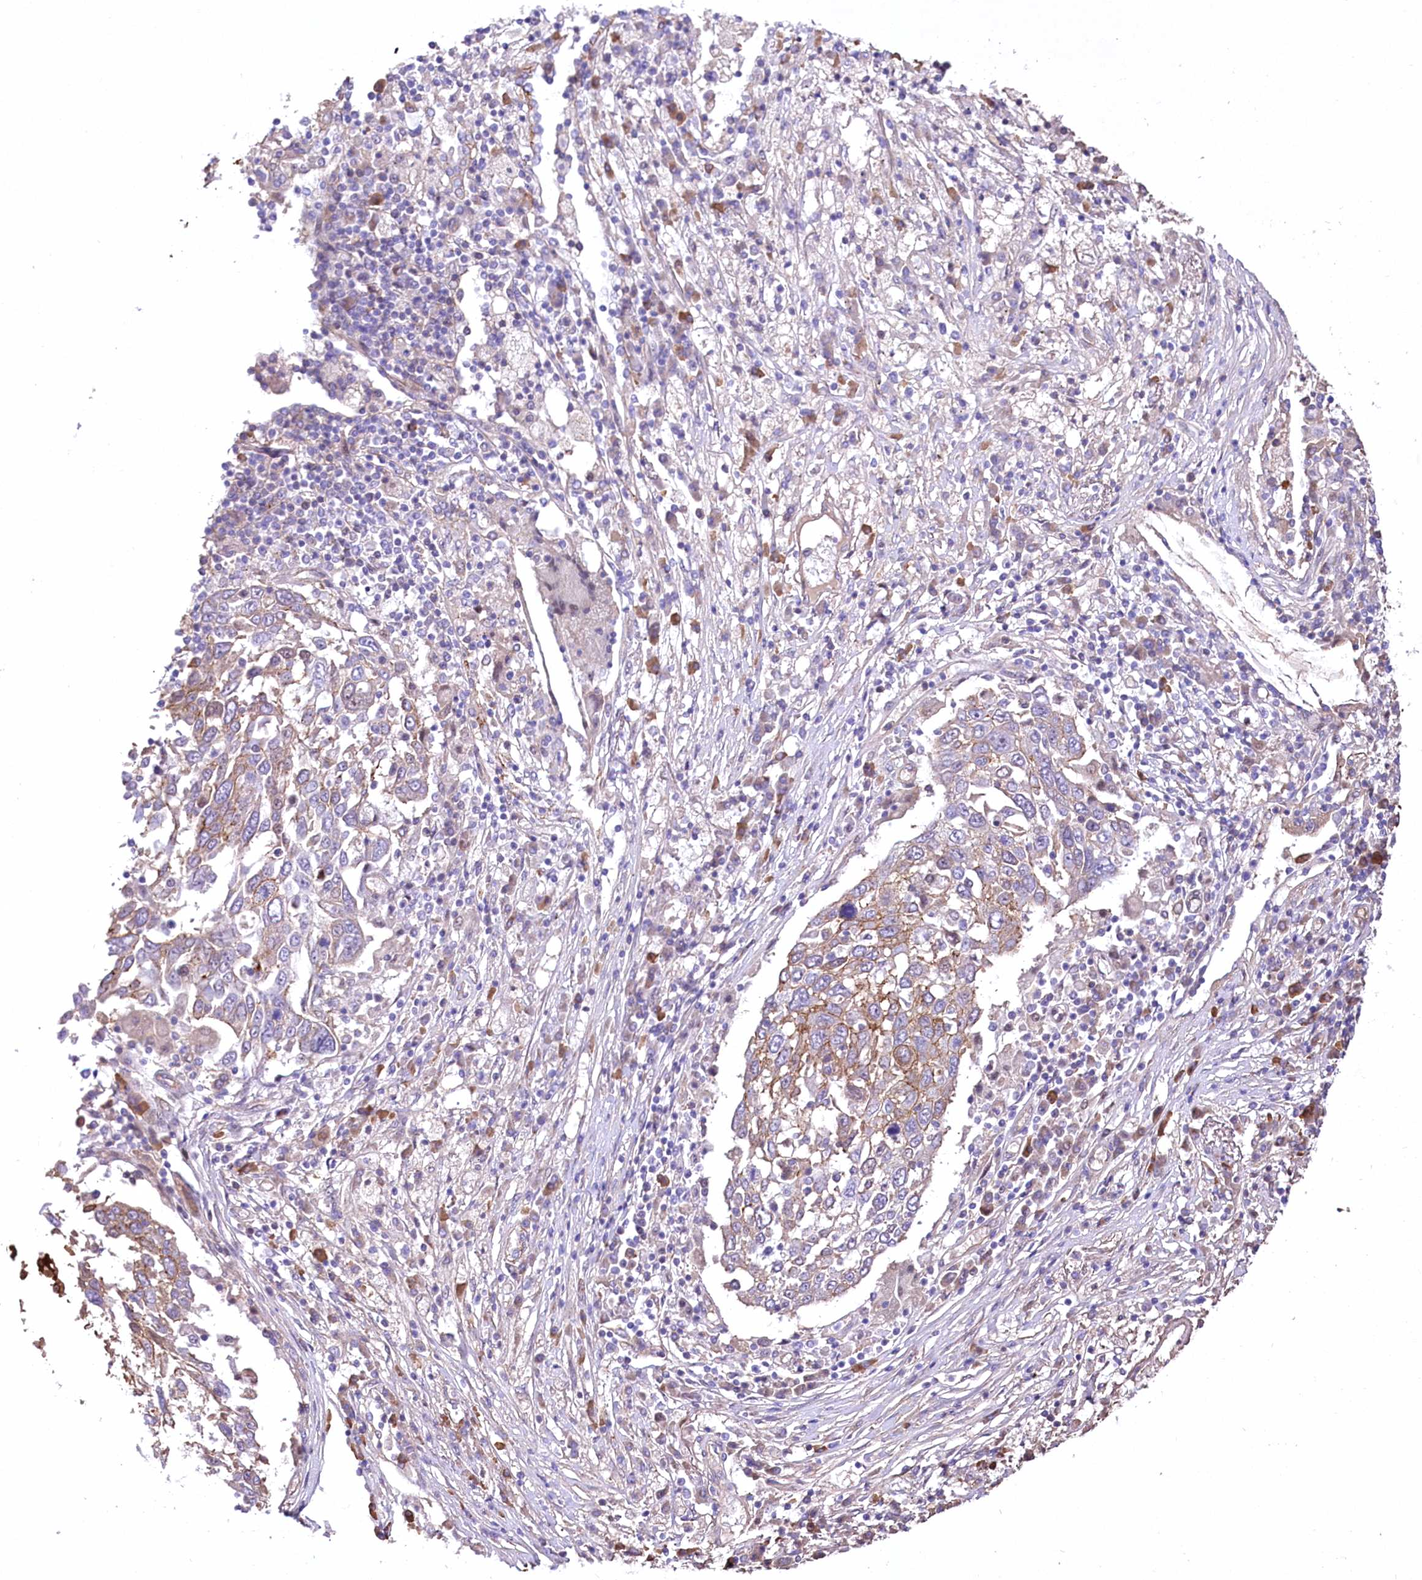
{"staining": {"intensity": "moderate", "quantity": "<25%", "location": "cytoplasmic/membranous"}, "tissue": "lung cancer", "cell_type": "Tumor cells", "image_type": "cancer", "snomed": [{"axis": "morphology", "description": "Squamous cell carcinoma, NOS"}, {"axis": "topography", "description": "Lung"}], "caption": "Human squamous cell carcinoma (lung) stained with a brown dye exhibits moderate cytoplasmic/membranous positive positivity in approximately <25% of tumor cells.", "gene": "CEP164", "patient": {"sex": "male", "age": 65}}